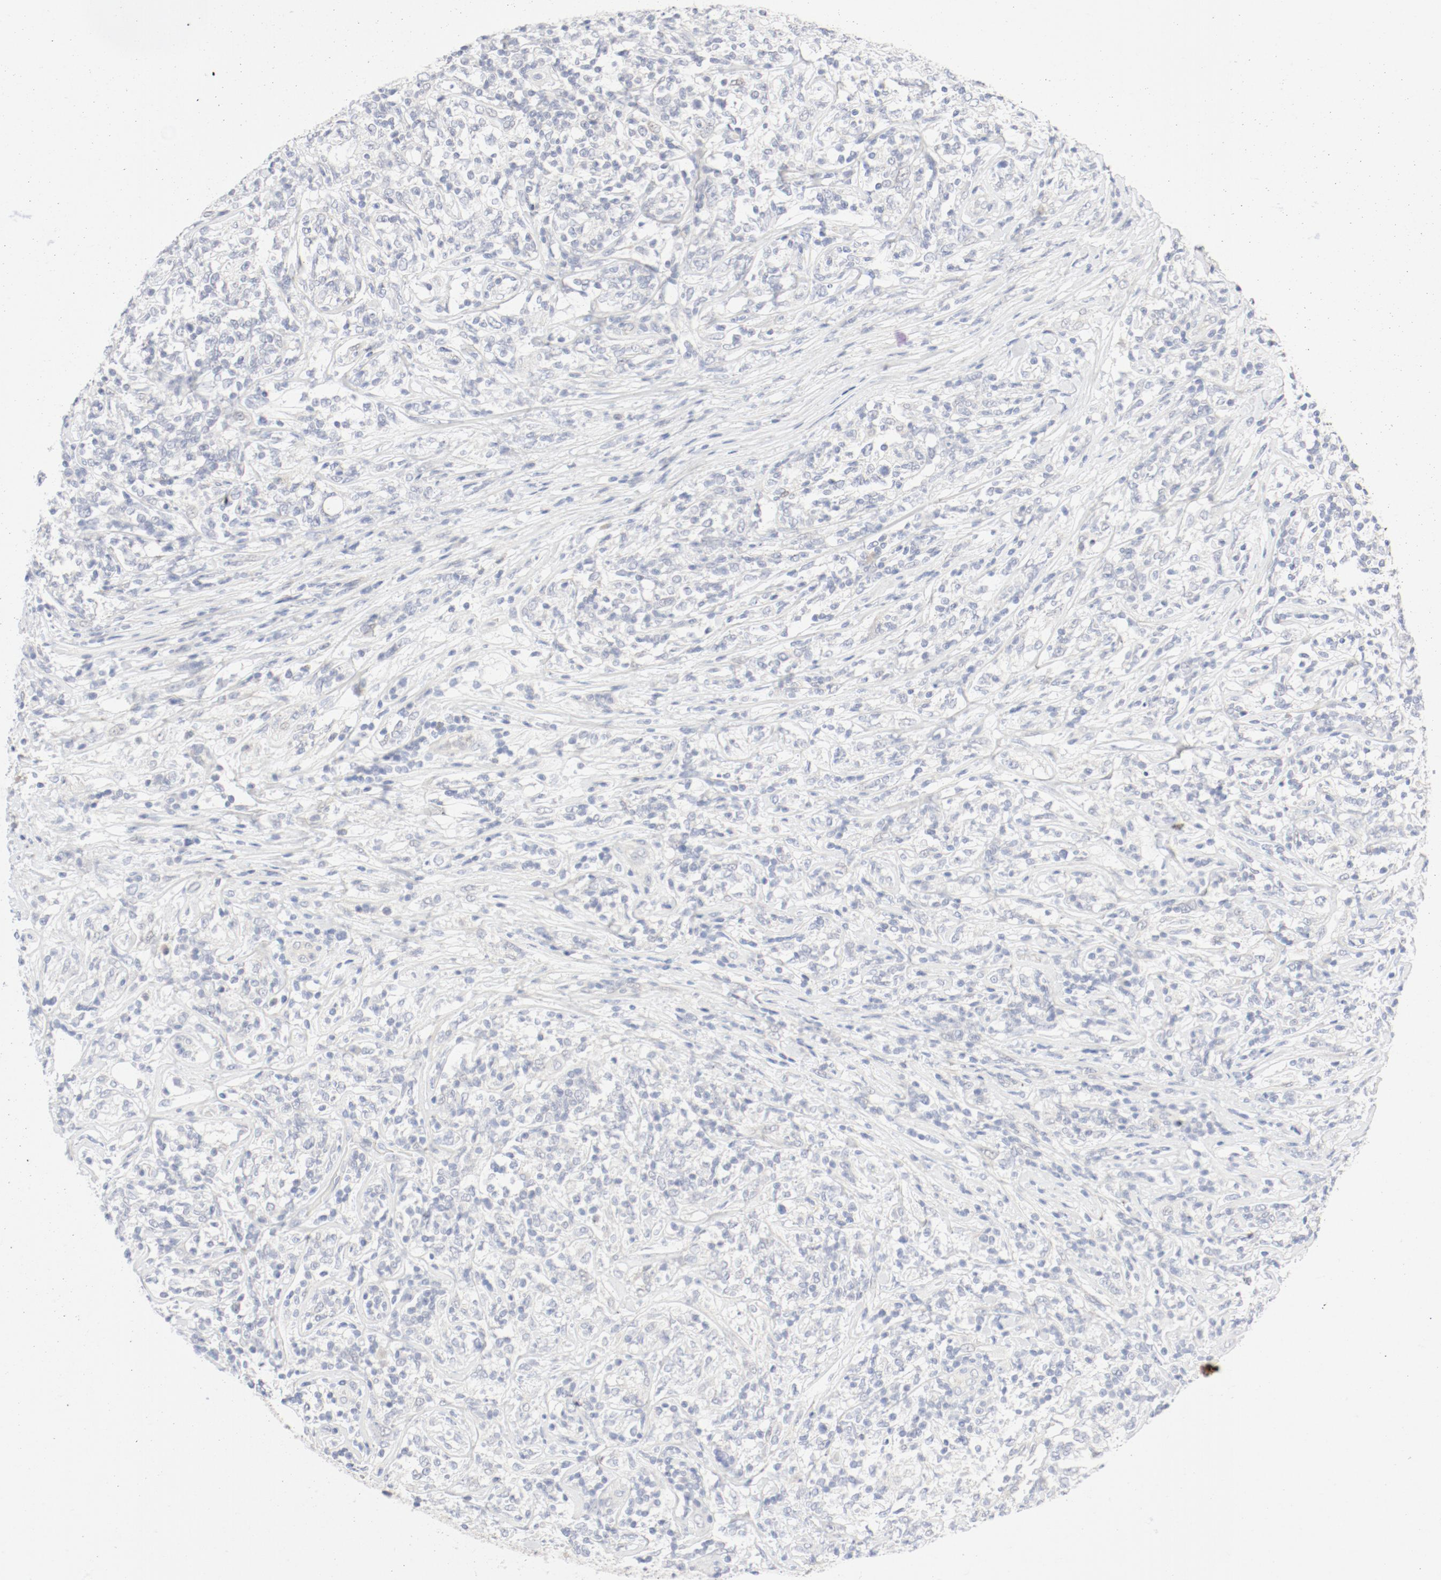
{"staining": {"intensity": "negative", "quantity": "none", "location": "none"}, "tissue": "lymphoma", "cell_type": "Tumor cells", "image_type": "cancer", "snomed": [{"axis": "morphology", "description": "Malignant lymphoma, non-Hodgkin's type, High grade"}, {"axis": "topography", "description": "Lymph node"}], "caption": "High-grade malignant lymphoma, non-Hodgkin's type stained for a protein using immunohistochemistry exhibits no expression tumor cells.", "gene": "PGM1", "patient": {"sex": "female", "age": 84}}